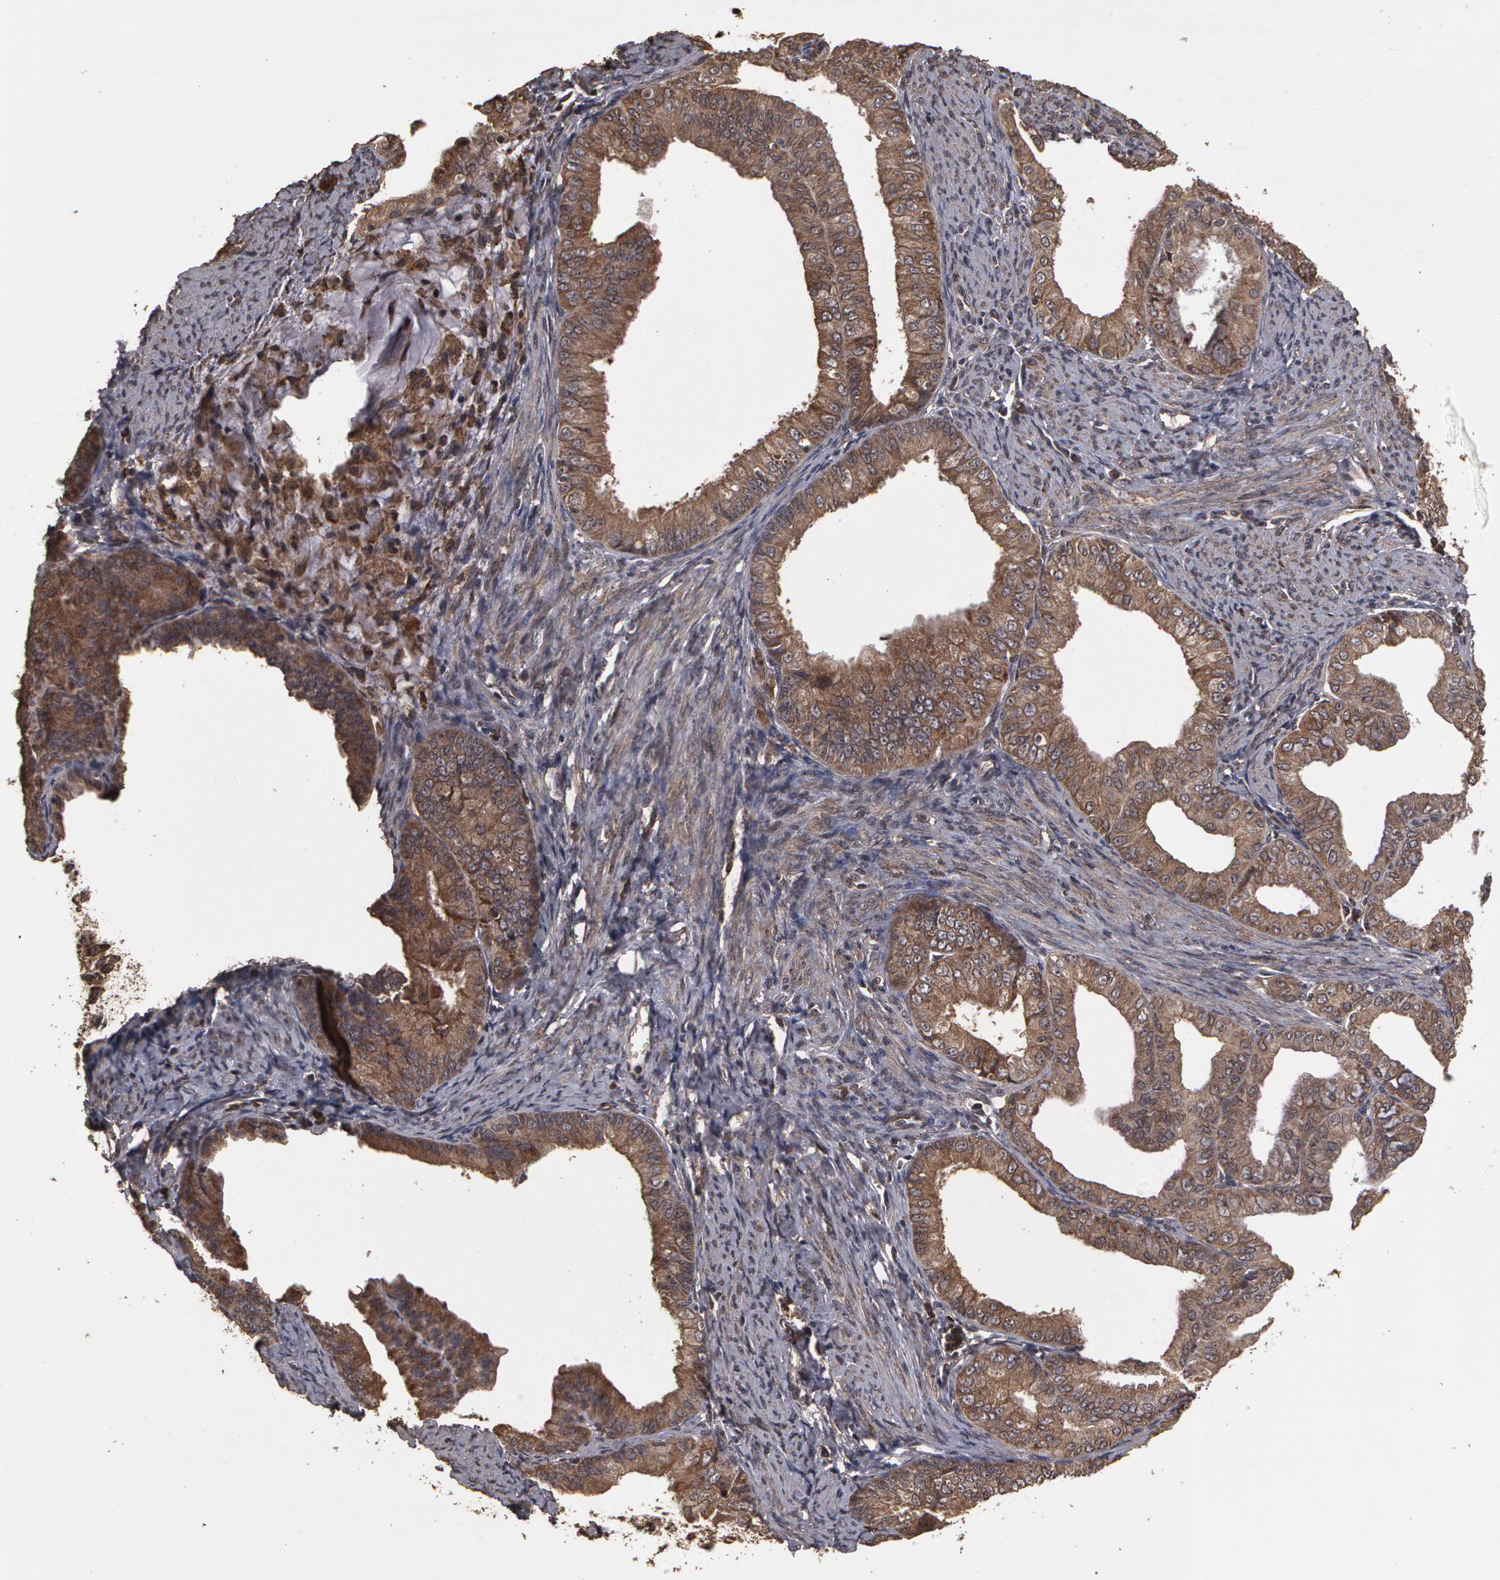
{"staining": {"intensity": "weak", "quantity": ">75%", "location": "cytoplasmic/membranous"}, "tissue": "endometrial cancer", "cell_type": "Tumor cells", "image_type": "cancer", "snomed": [{"axis": "morphology", "description": "Adenocarcinoma, NOS"}, {"axis": "topography", "description": "Endometrium"}], "caption": "Protein staining shows weak cytoplasmic/membranous staining in about >75% of tumor cells in adenocarcinoma (endometrial).", "gene": "CALR", "patient": {"sex": "female", "age": 76}}